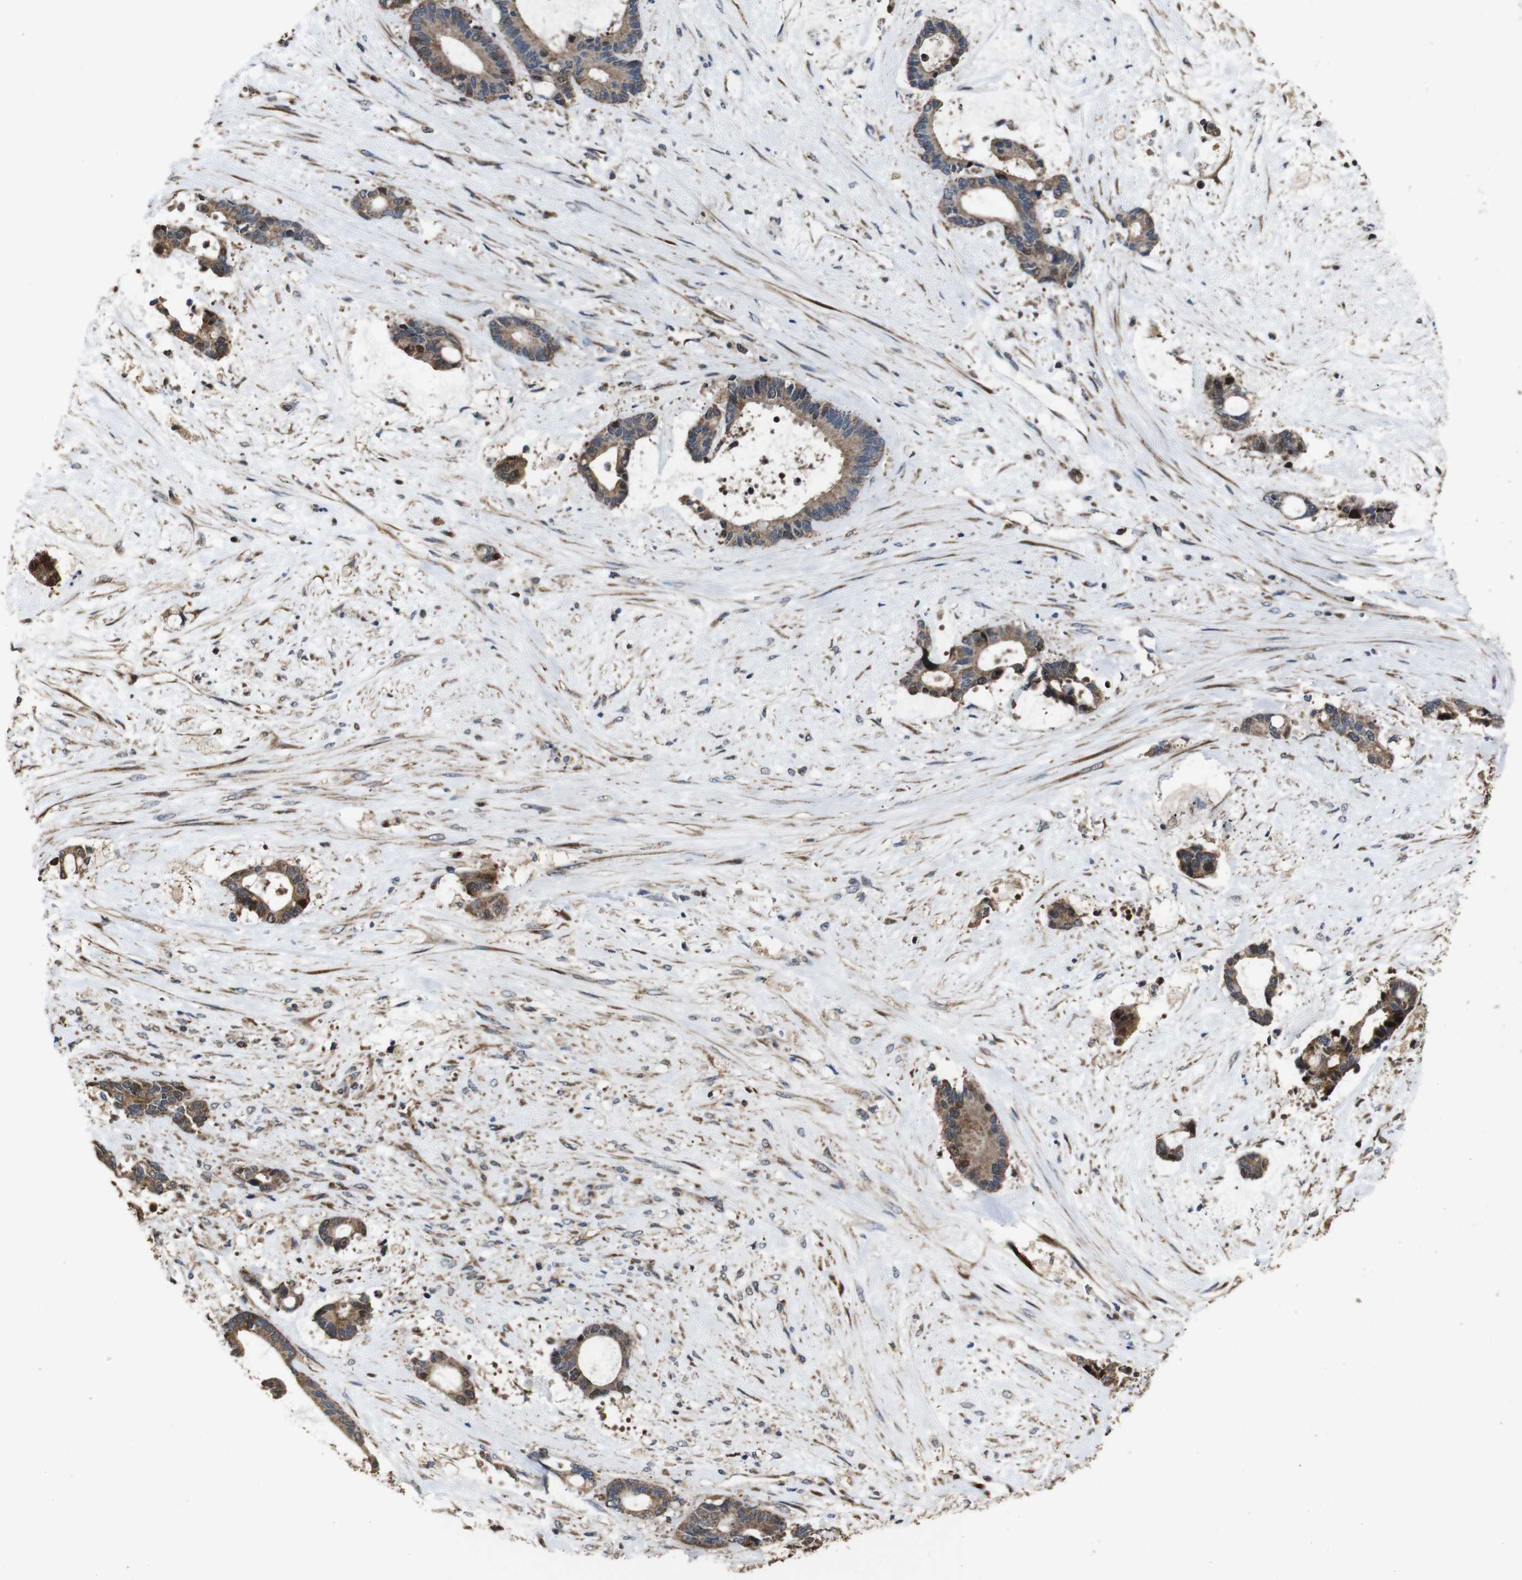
{"staining": {"intensity": "moderate", "quantity": ">75%", "location": "cytoplasmic/membranous"}, "tissue": "liver cancer", "cell_type": "Tumor cells", "image_type": "cancer", "snomed": [{"axis": "morphology", "description": "Normal tissue, NOS"}, {"axis": "morphology", "description": "Cholangiocarcinoma"}, {"axis": "topography", "description": "Liver"}, {"axis": "topography", "description": "Peripheral nerve tissue"}], "caption": "IHC photomicrograph of neoplastic tissue: human liver cancer stained using immunohistochemistry exhibits medium levels of moderate protein expression localized specifically in the cytoplasmic/membranous of tumor cells, appearing as a cytoplasmic/membranous brown color.", "gene": "SNN", "patient": {"sex": "female", "age": 73}}